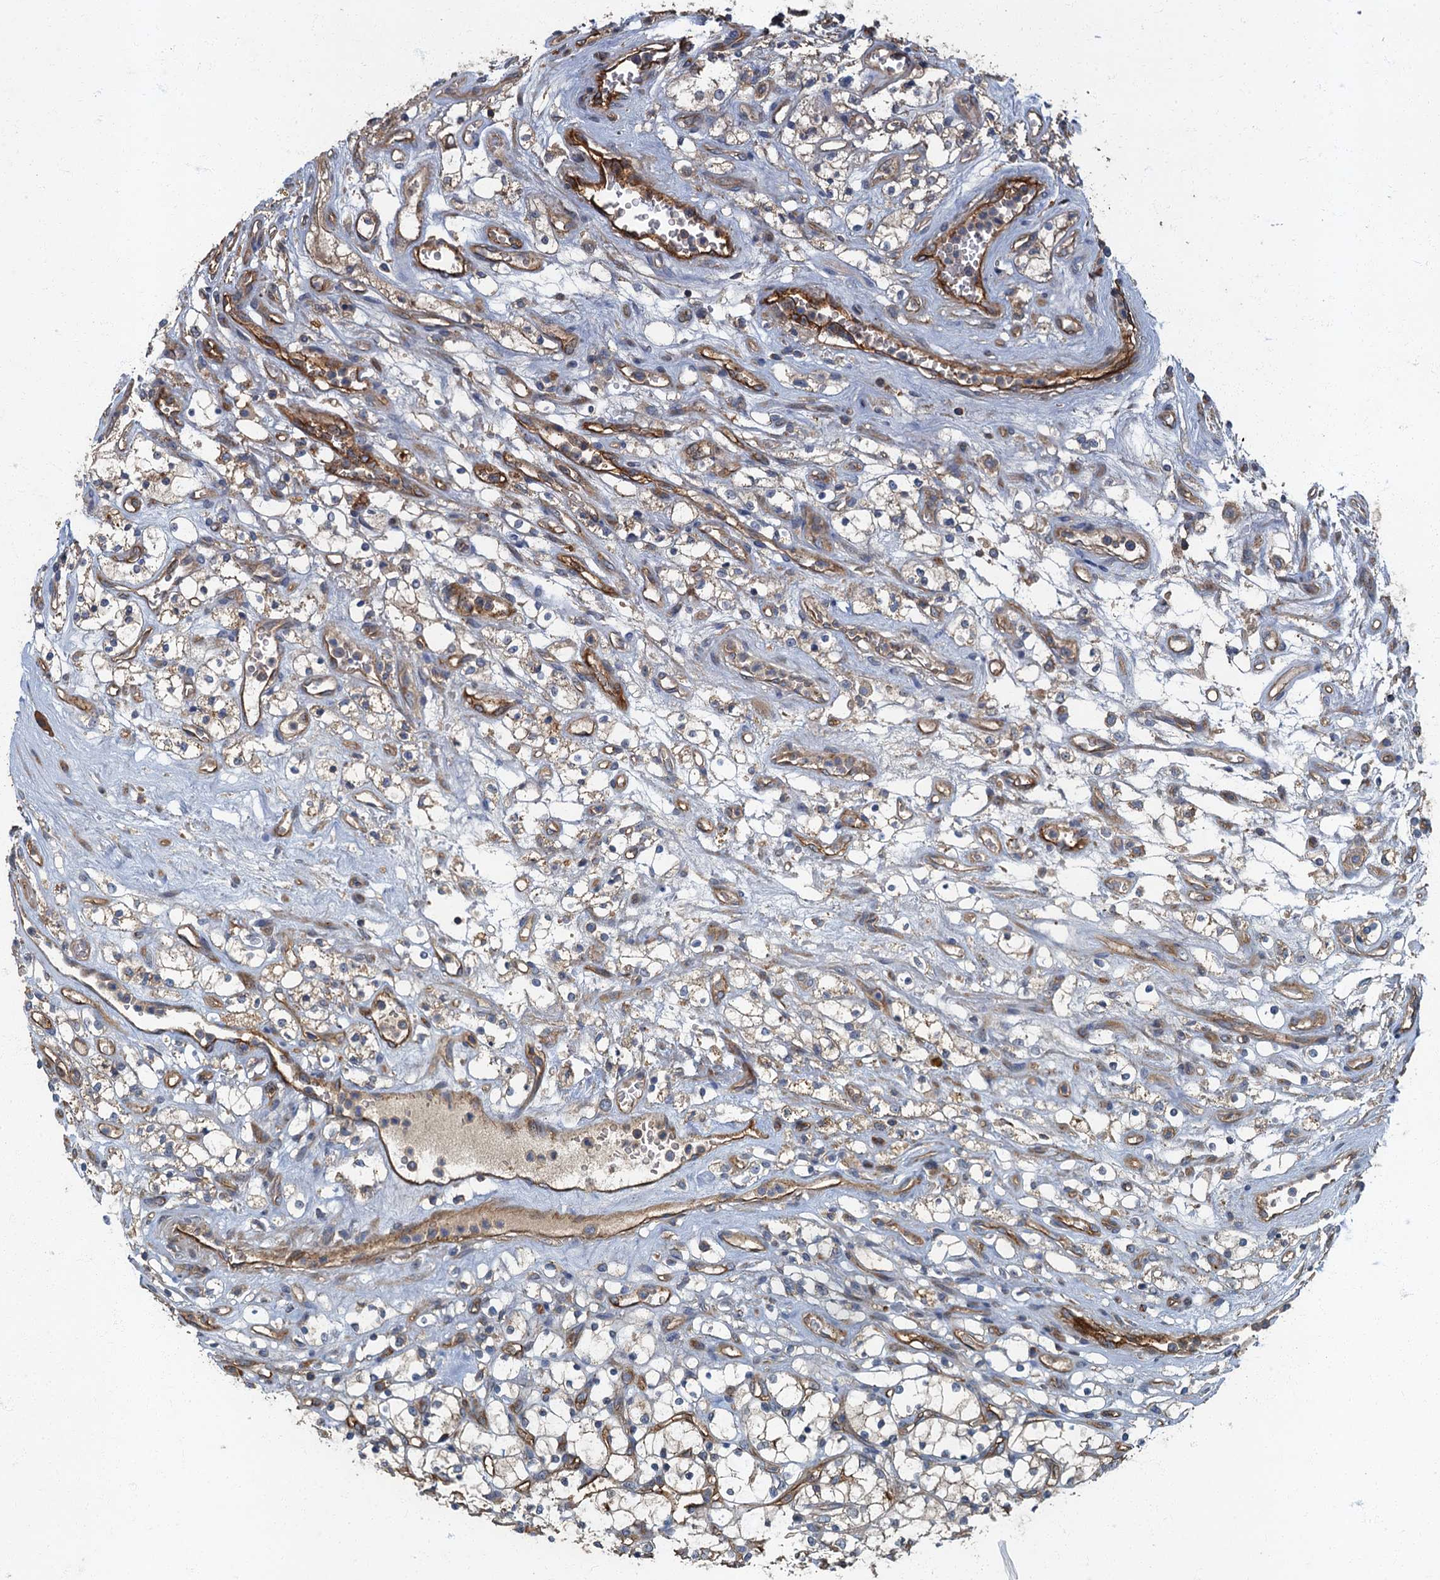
{"staining": {"intensity": "weak", "quantity": "25%-75%", "location": "cytoplasmic/membranous"}, "tissue": "renal cancer", "cell_type": "Tumor cells", "image_type": "cancer", "snomed": [{"axis": "morphology", "description": "Adenocarcinoma, NOS"}, {"axis": "topography", "description": "Kidney"}], "caption": "Immunohistochemical staining of renal cancer exhibits low levels of weak cytoplasmic/membranous protein positivity in approximately 25%-75% of tumor cells.", "gene": "ARL11", "patient": {"sex": "female", "age": 69}}